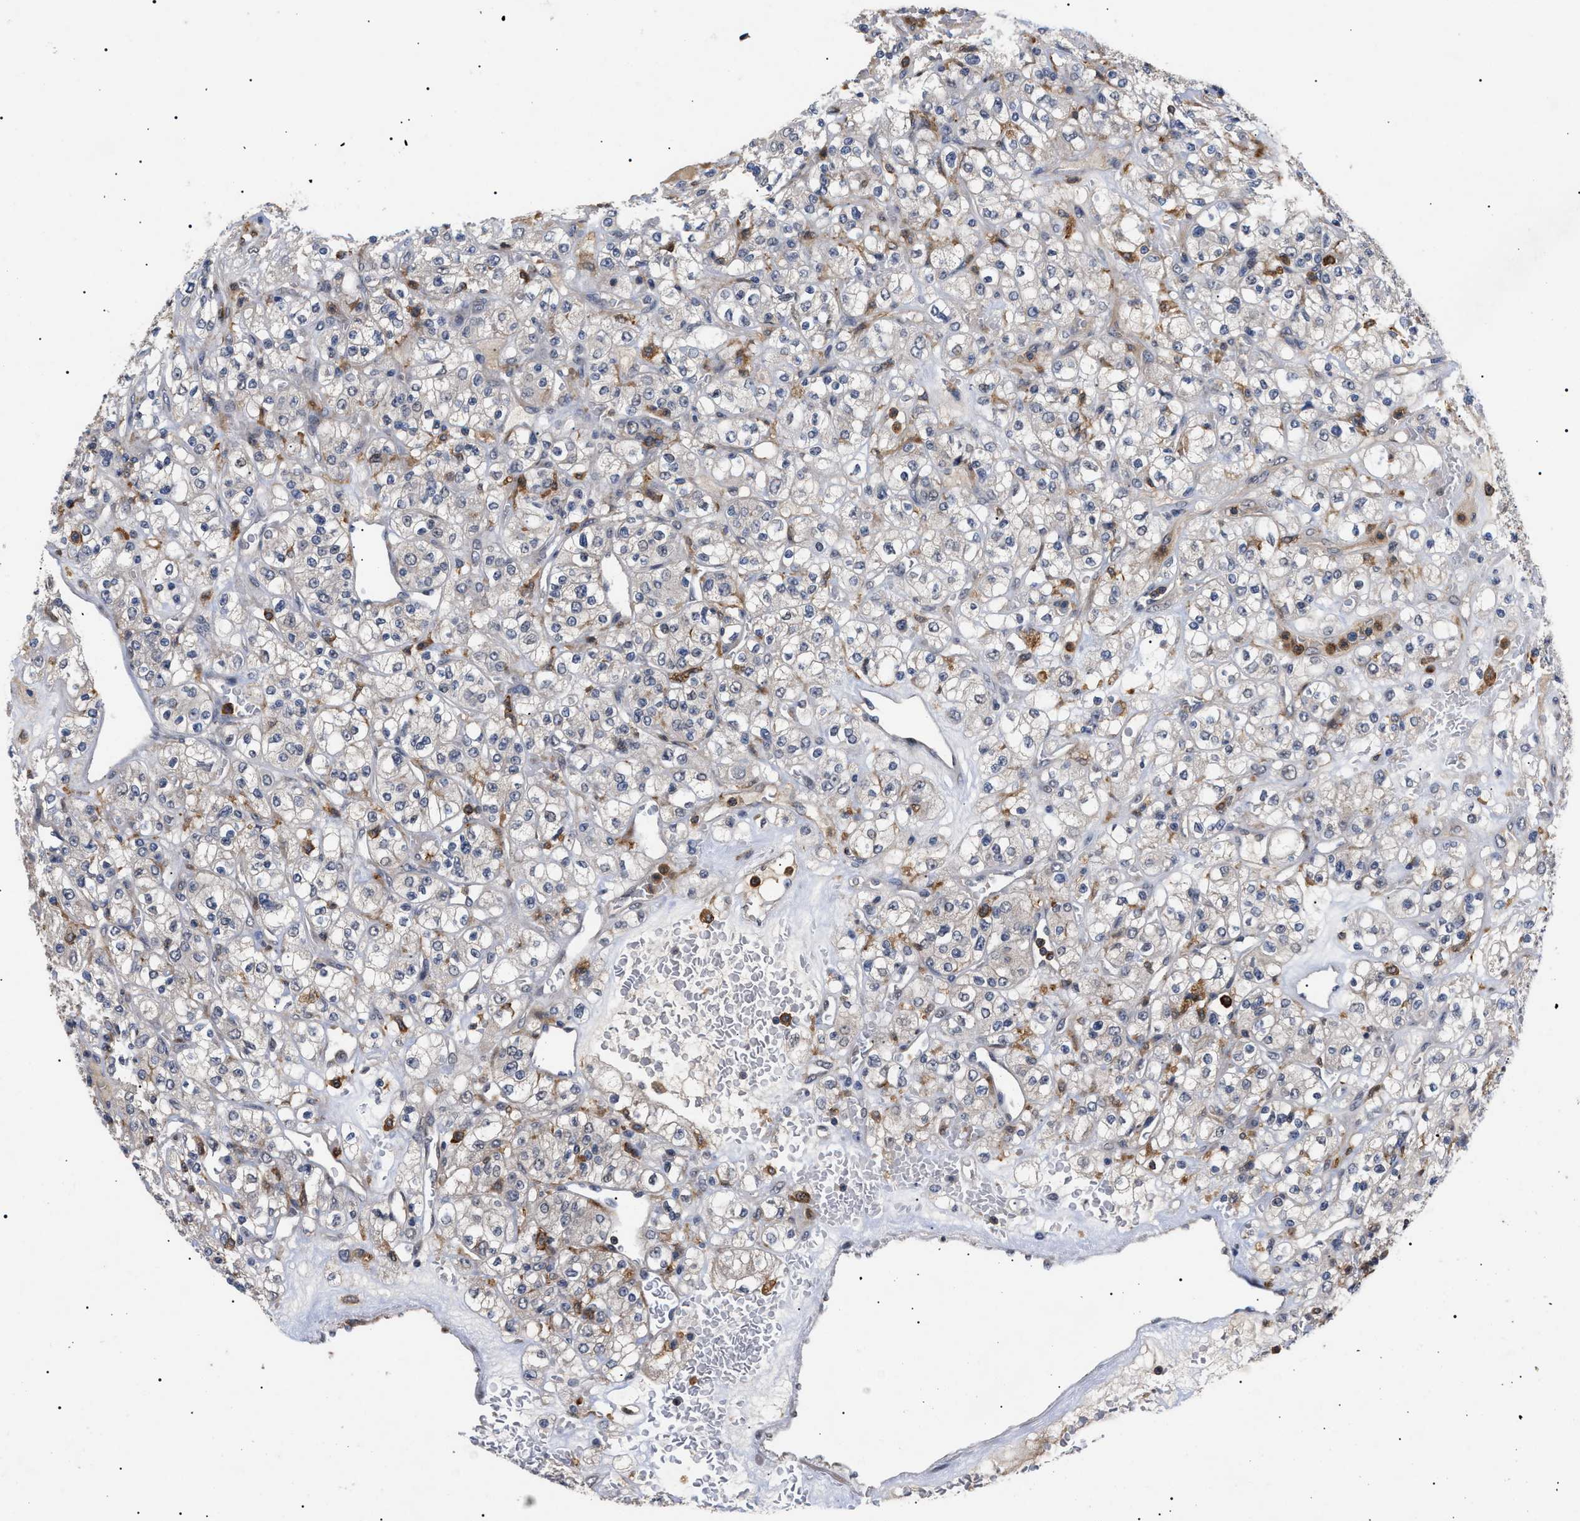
{"staining": {"intensity": "negative", "quantity": "none", "location": "none"}, "tissue": "renal cancer", "cell_type": "Tumor cells", "image_type": "cancer", "snomed": [{"axis": "morphology", "description": "Normal tissue, NOS"}, {"axis": "morphology", "description": "Adenocarcinoma, NOS"}, {"axis": "topography", "description": "Kidney"}], "caption": "Micrograph shows no protein expression in tumor cells of adenocarcinoma (renal) tissue.", "gene": "CD300A", "patient": {"sex": "female", "age": 72}}